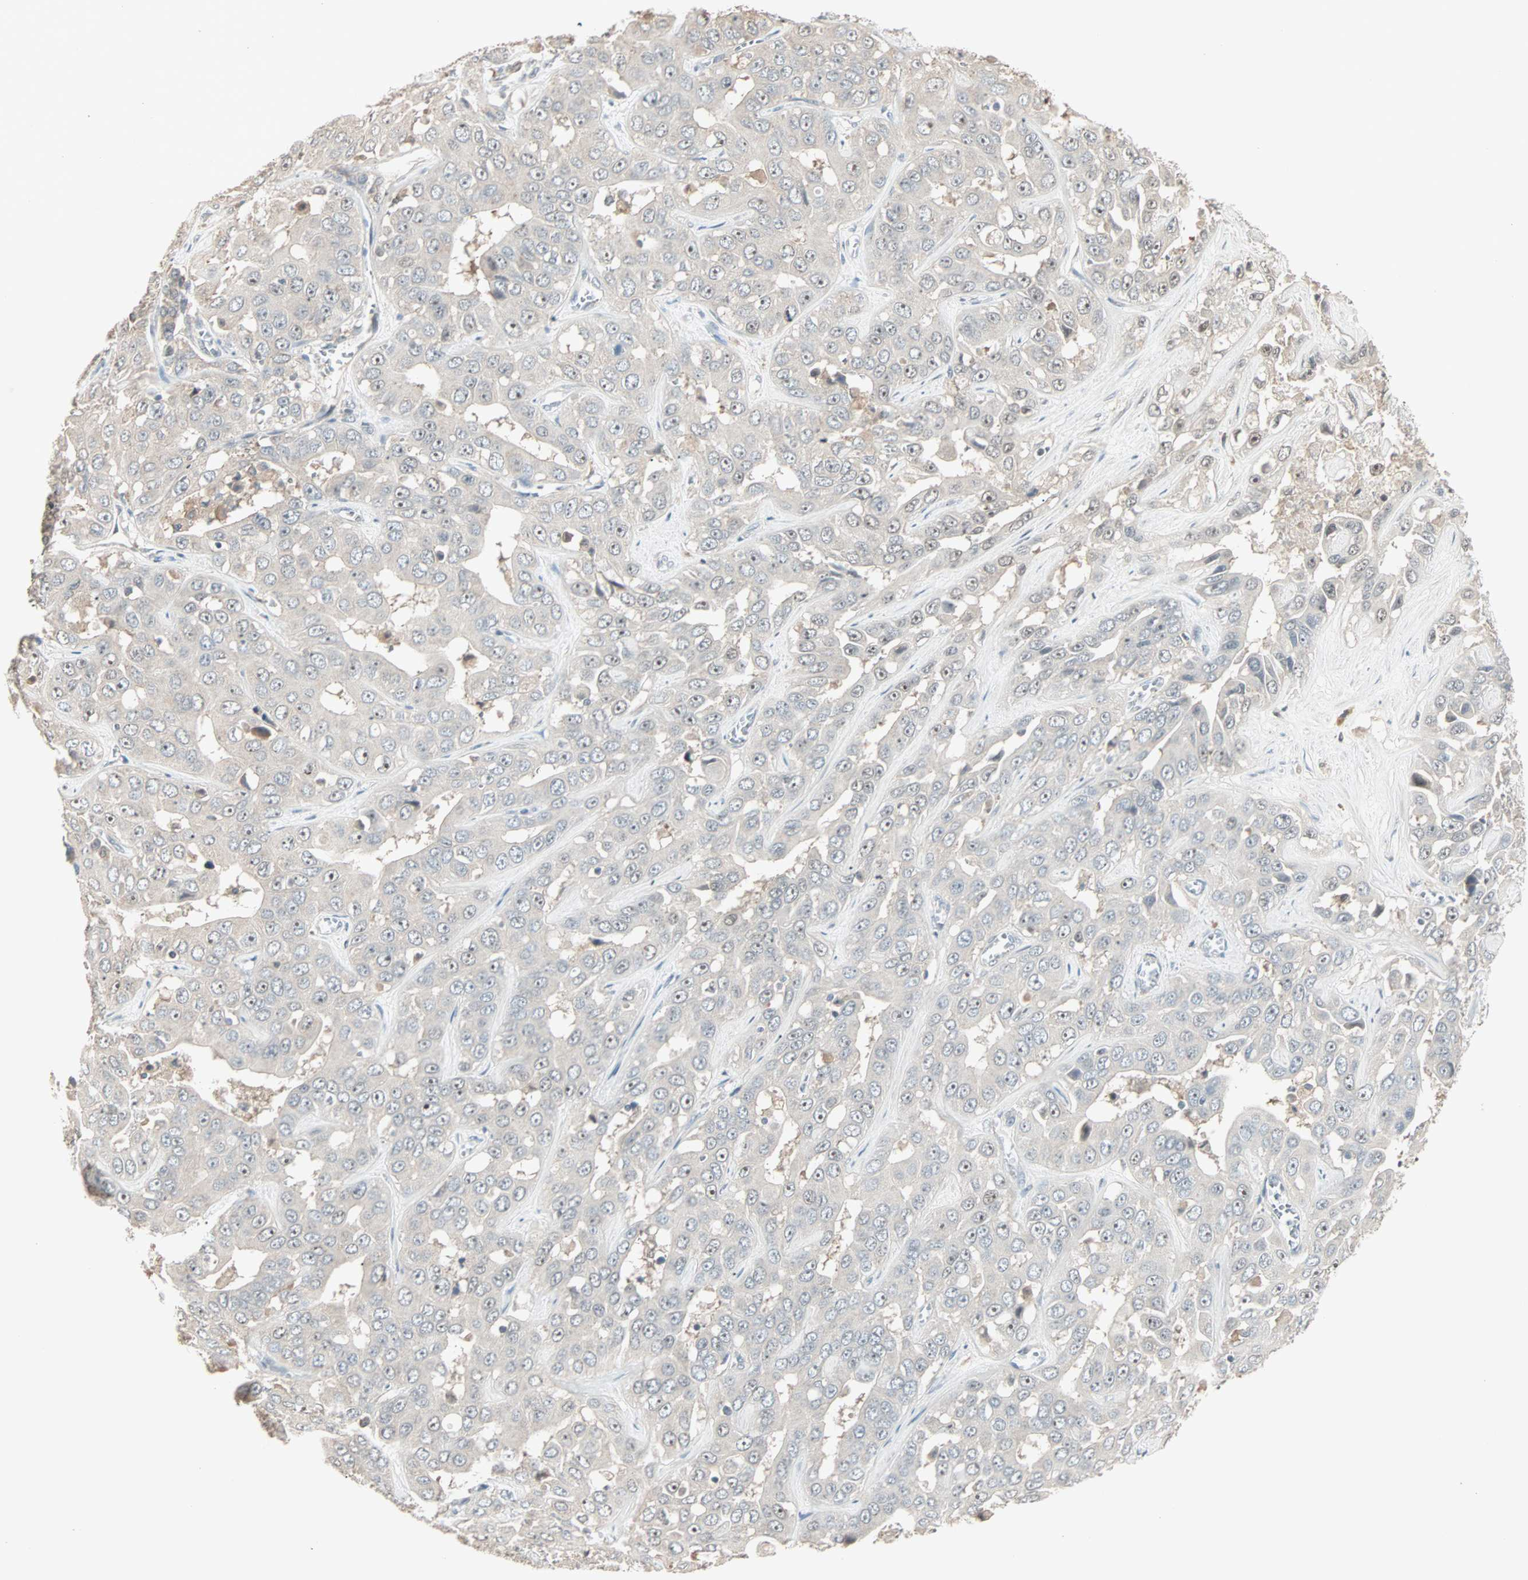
{"staining": {"intensity": "moderate", "quantity": ">75%", "location": "nuclear"}, "tissue": "liver cancer", "cell_type": "Tumor cells", "image_type": "cancer", "snomed": [{"axis": "morphology", "description": "Cholangiocarcinoma"}, {"axis": "topography", "description": "Liver"}], "caption": "Liver cancer was stained to show a protein in brown. There is medium levels of moderate nuclear expression in approximately >75% of tumor cells. (IHC, brightfield microscopy, high magnification).", "gene": "KDM4A", "patient": {"sex": "female", "age": 52}}